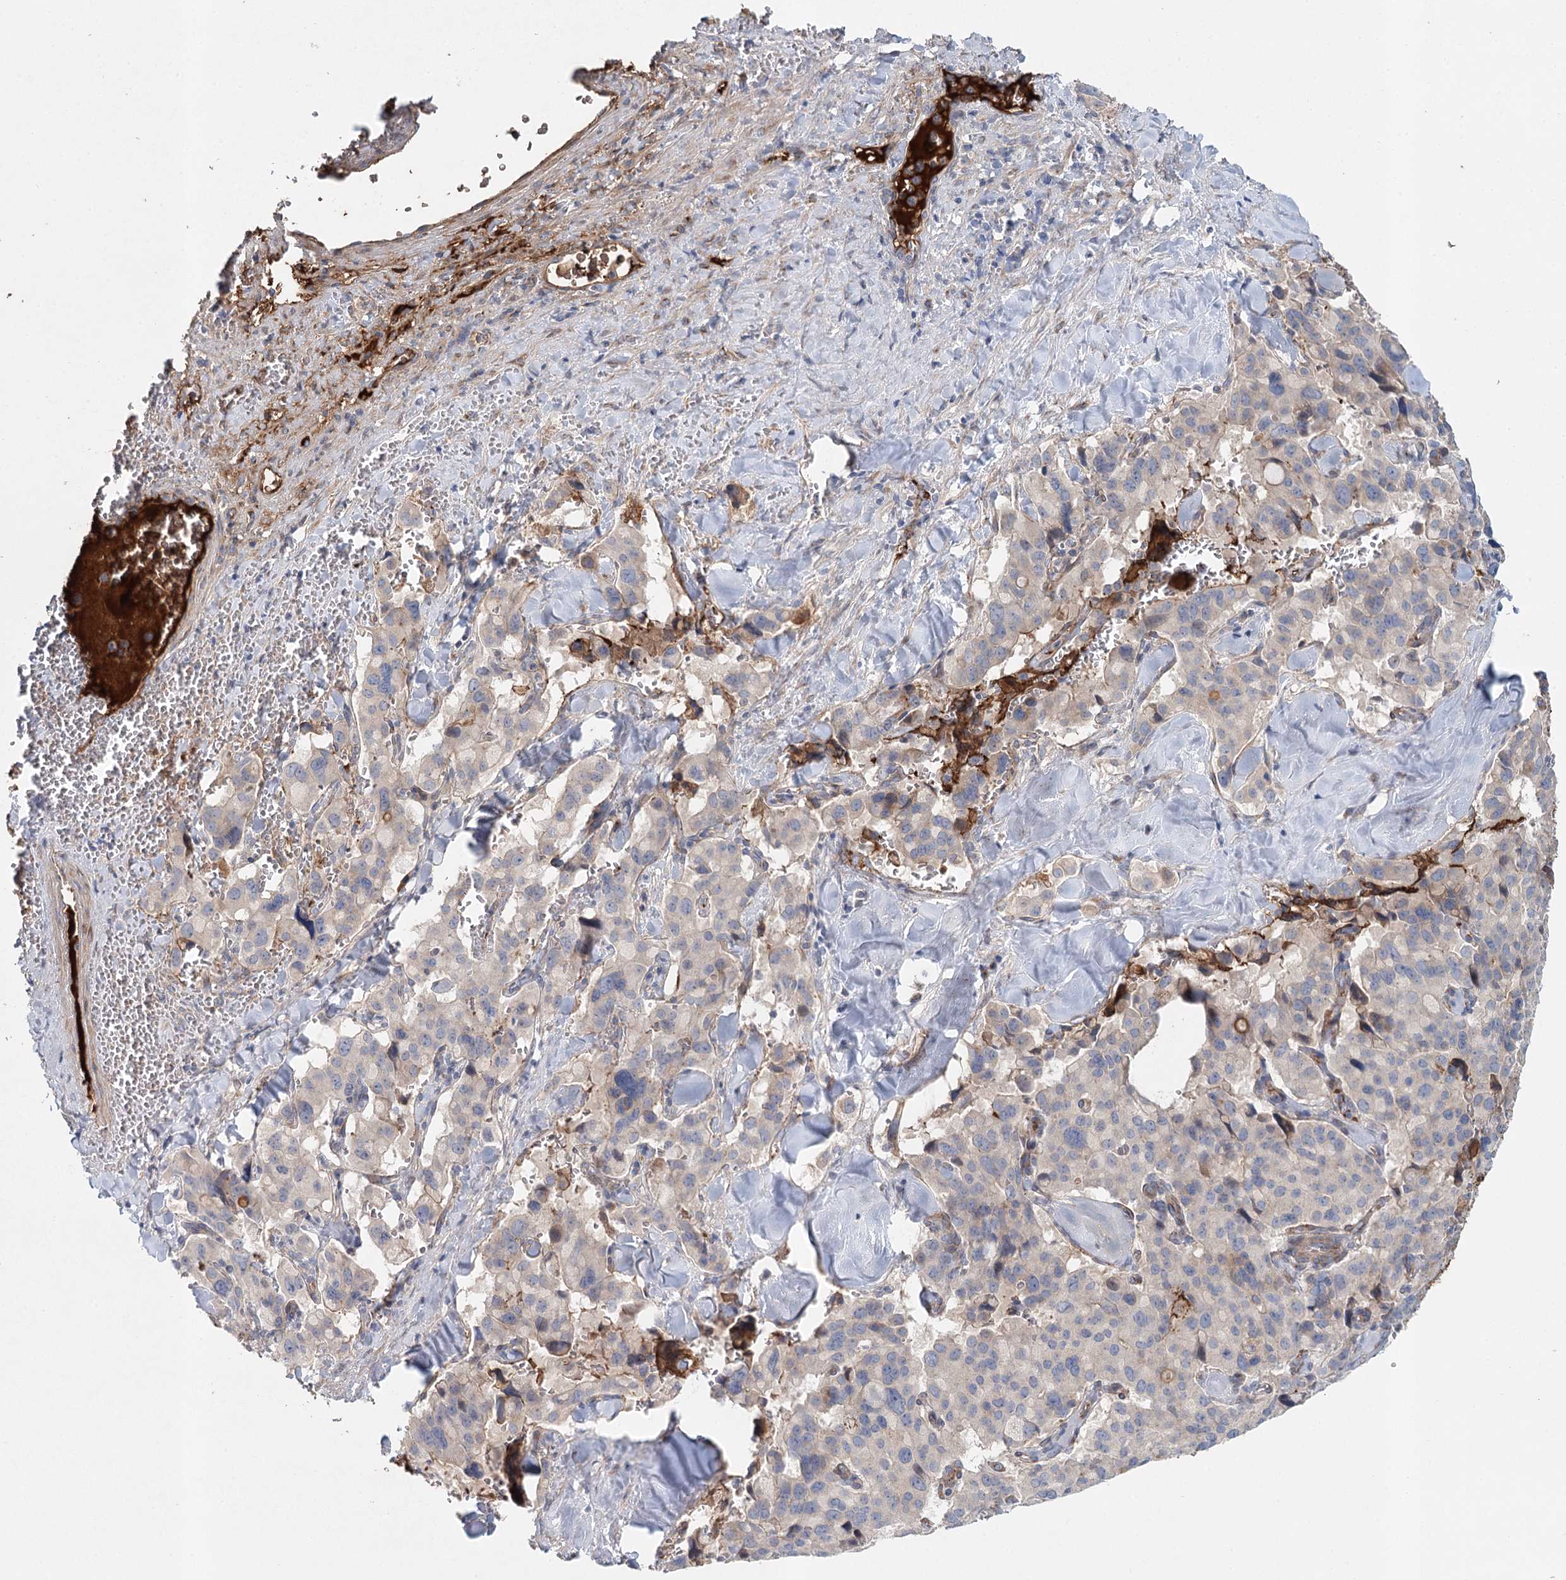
{"staining": {"intensity": "negative", "quantity": "none", "location": "none"}, "tissue": "pancreatic cancer", "cell_type": "Tumor cells", "image_type": "cancer", "snomed": [{"axis": "morphology", "description": "Adenocarcinoma, NOS"}, {"axis": "topography", "description": "Pancreas"}], "caption": "Pancreatic adenocarcinoma was stained to show a protein in brown. There is no significant positivity in tumor cells.", "gene": "ALKBH8", "patient": {"sex": "male", "age": 65}}